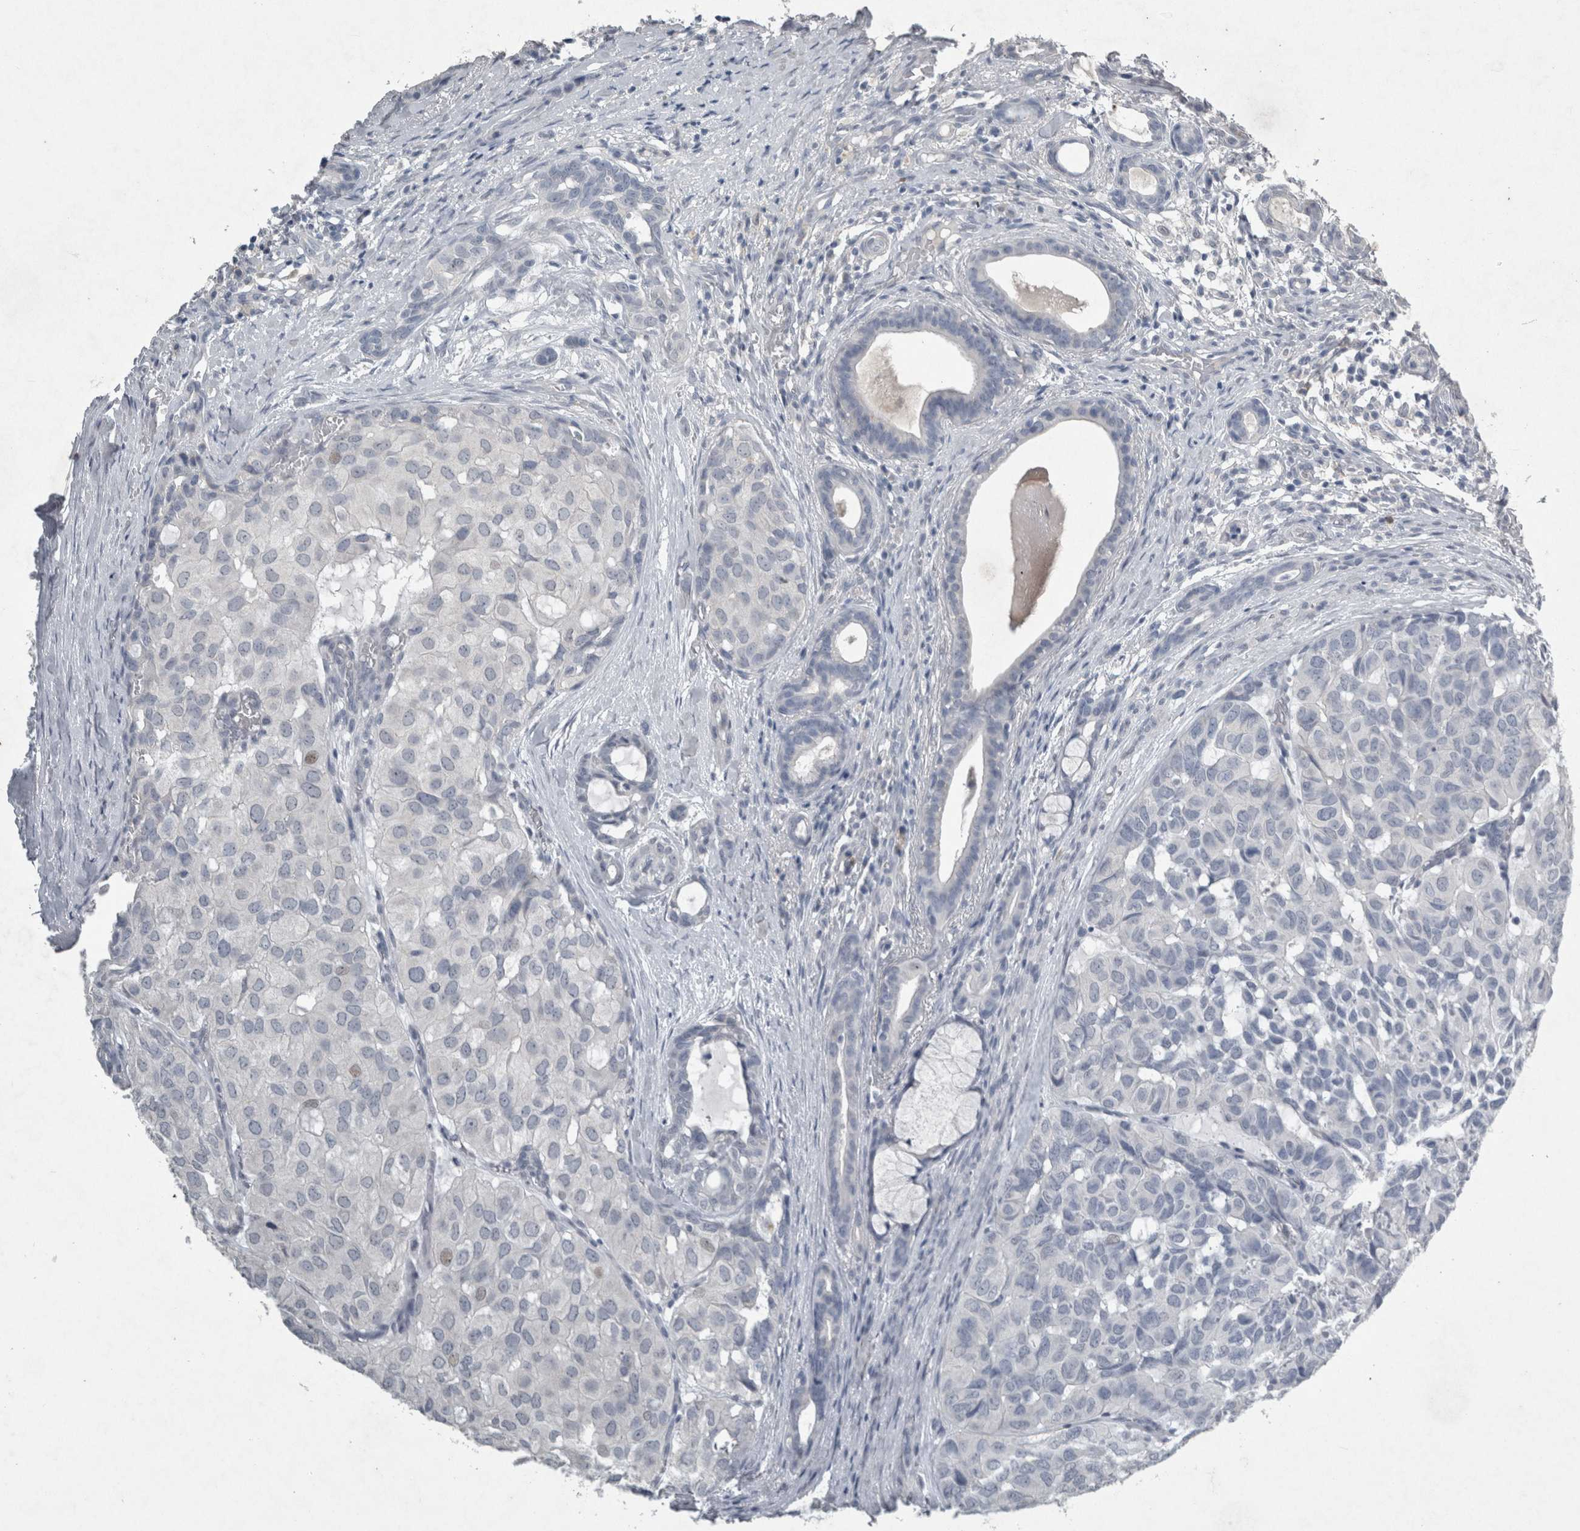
{"staining": {"intensity": "negative", "quantity": "none", "location": "none"}, "tissue": "head and neck cancer", "cell_type": "Tumor cells", "image_type": "cancer", "snomed": [{"axis": "morphology", "description": "Adenocarcinoma, NOS"}, {"axis": "topography", "description": "Salivary gland, NOS"}, {"axis": "topography", "description": "Head-Neck"}], "caption": "The immunohistochemistry photomicrograph has no significant expression in tumor cells of head and neck adenocarcinoma tissue.", "gene": "PDX1", "patient": {"sex": "female", "age": 76}}